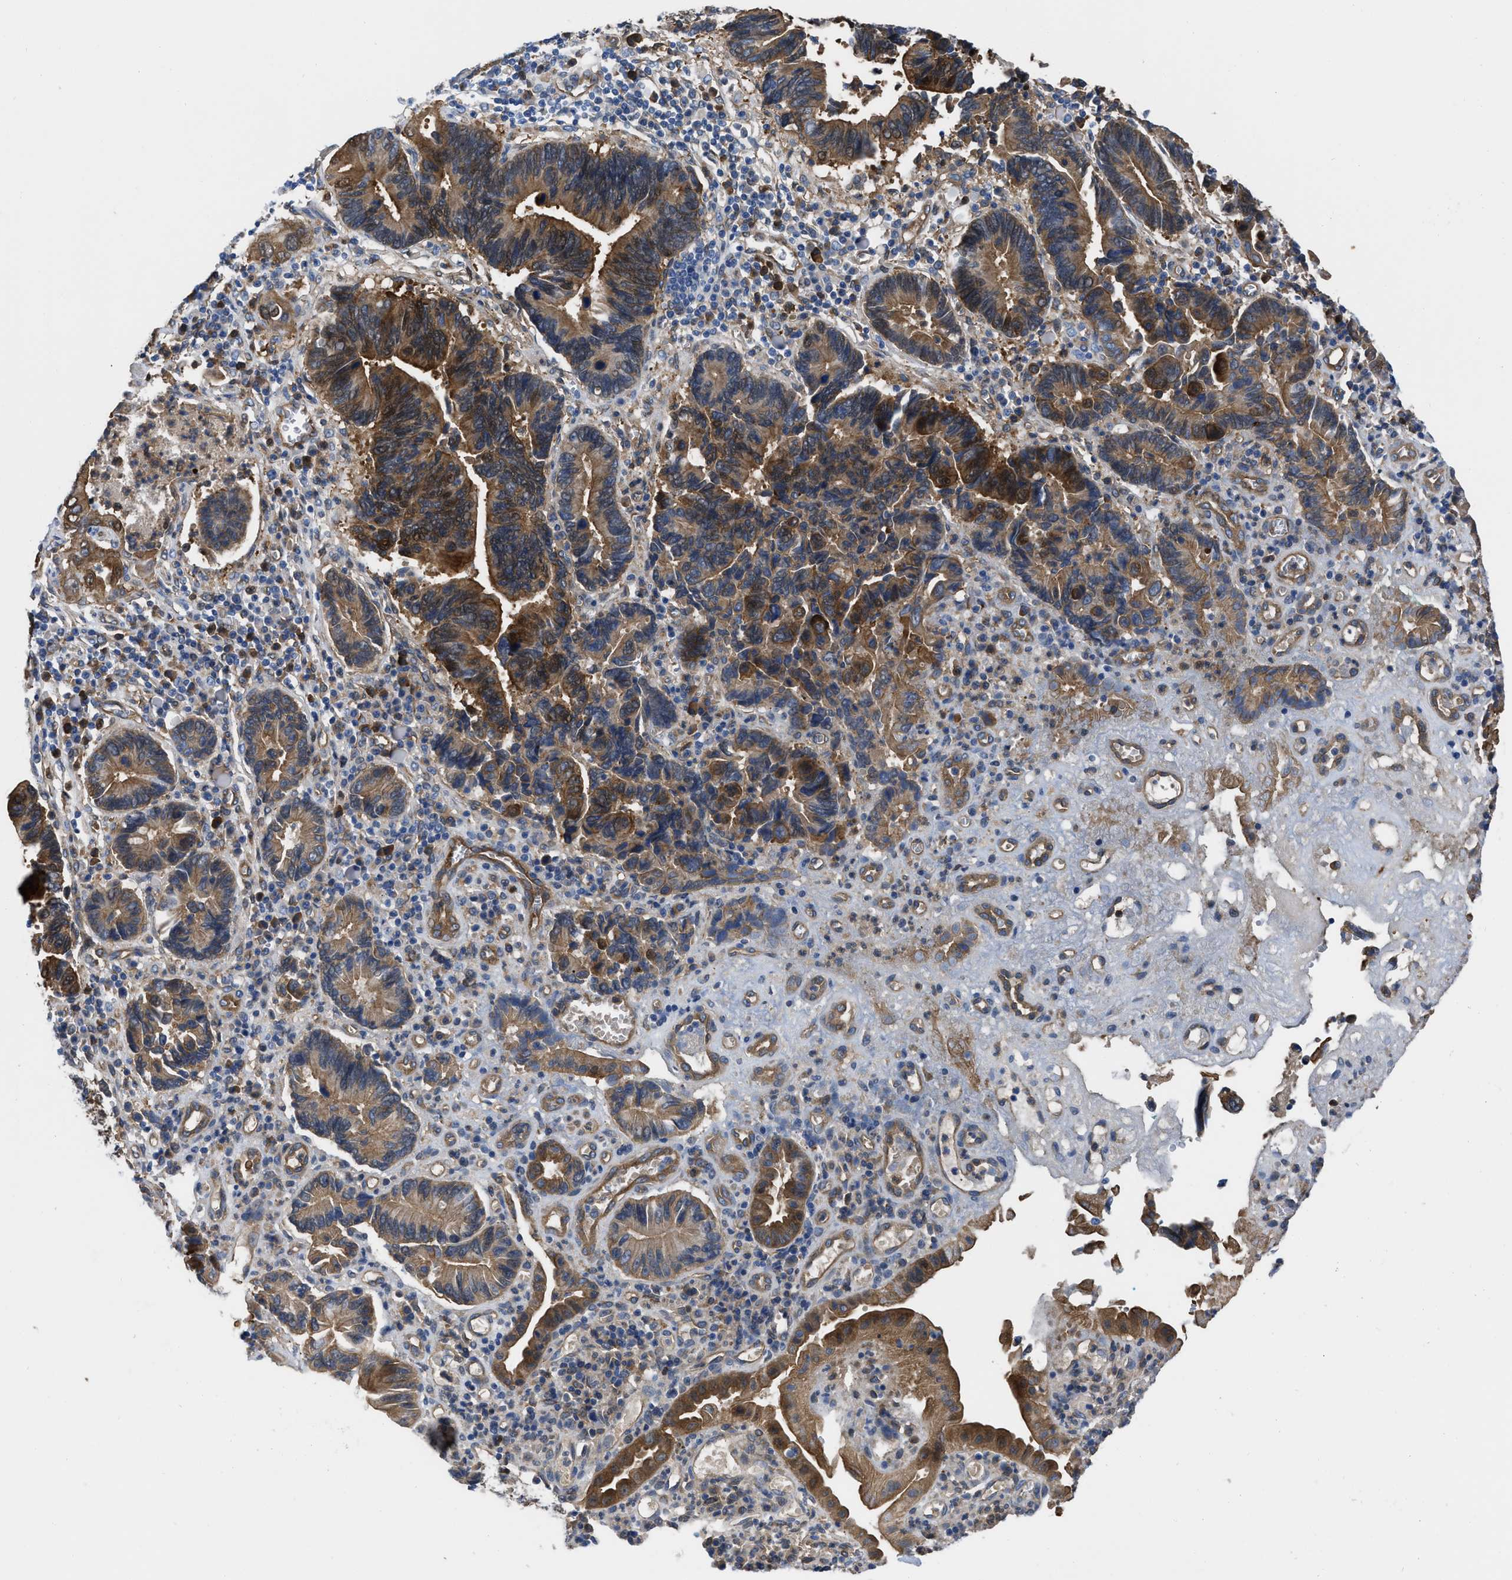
{"staining": {"intensity": "moderate", "quantity": ">75%", "location": "cytoplasmic/membranous"}, "tissue": "pancreatic cancer", "cell_type": "Tumor cells", "image_type": "cancer", "snomed": [{"axis": "morphology", "description": "Adenocarcinoma, NOS"}, {"axis": "topography", "description": "Pancreas"}], "caption": "A brown stain labels moderate cytoplasmic/membranous positivity of a protein in human pancreatic adenocarcinoma tumor cells.", "gene": "TRIOBP", "patient": {"sex": "female", "age": 70}}